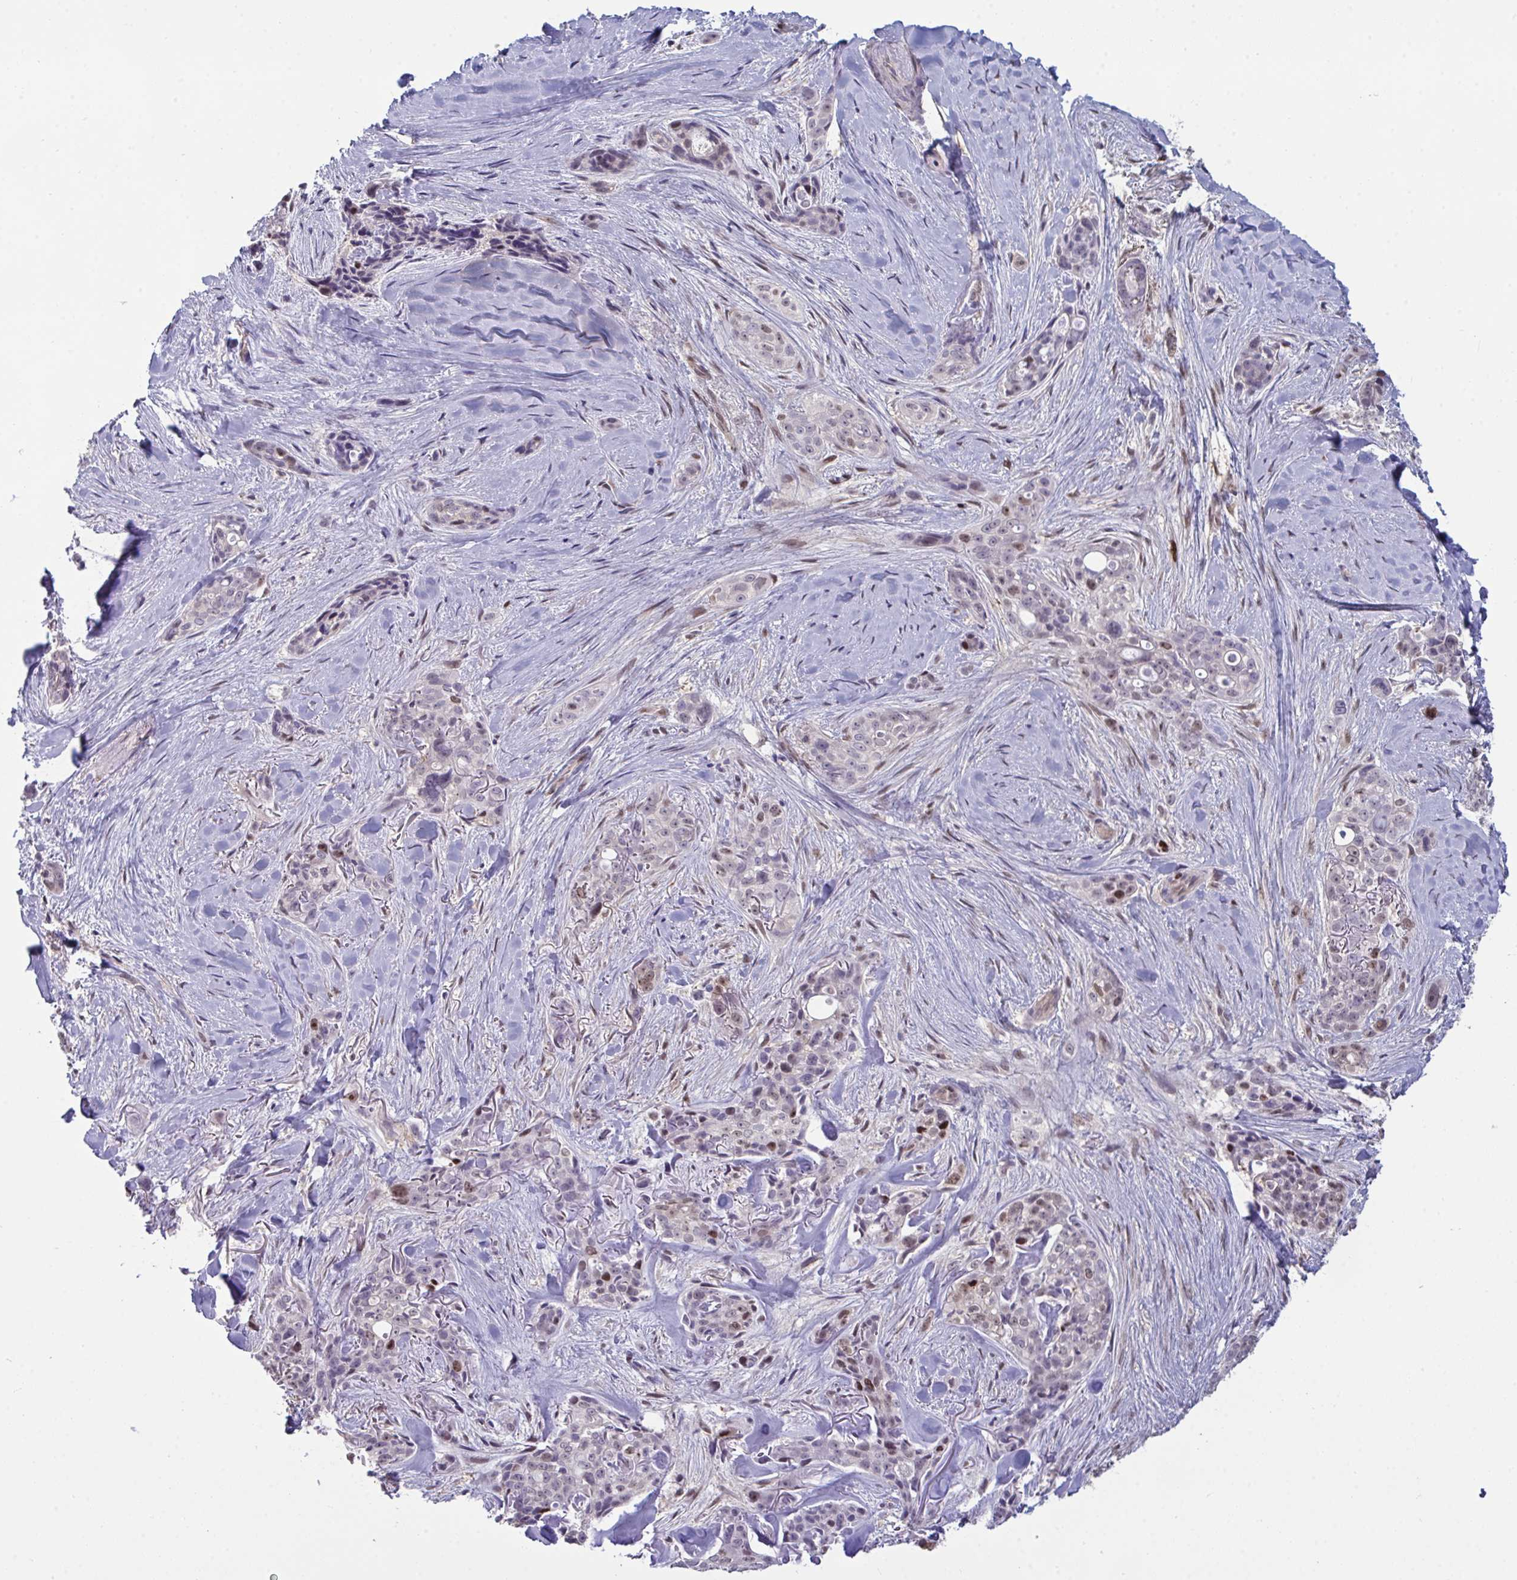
{"staining": {"intensity": "weak", "quantity": "<25%", "location": "nuclear"}, "tissue": "skin cancer", "cell_type": "Tumor cells", "image_type": "cancer", "snomed": [{"axis": "morphology", "description": "Basal cell carcinoma"}, {"axis": "topography", "description": "Skin"}], "caption": "IHC photomicrograph of human basal cell carcinoma (skin) stained for a protein (brown), which shows no expression in tumor cells. Brightfield microscopy of IHC stained with DAB (3,3'-diaminobenzidine) (brown) and hematoxylin (blue), captured at high magnification.", "gene": "SETD7", "patient": {"sex": "female", "age": 79}}